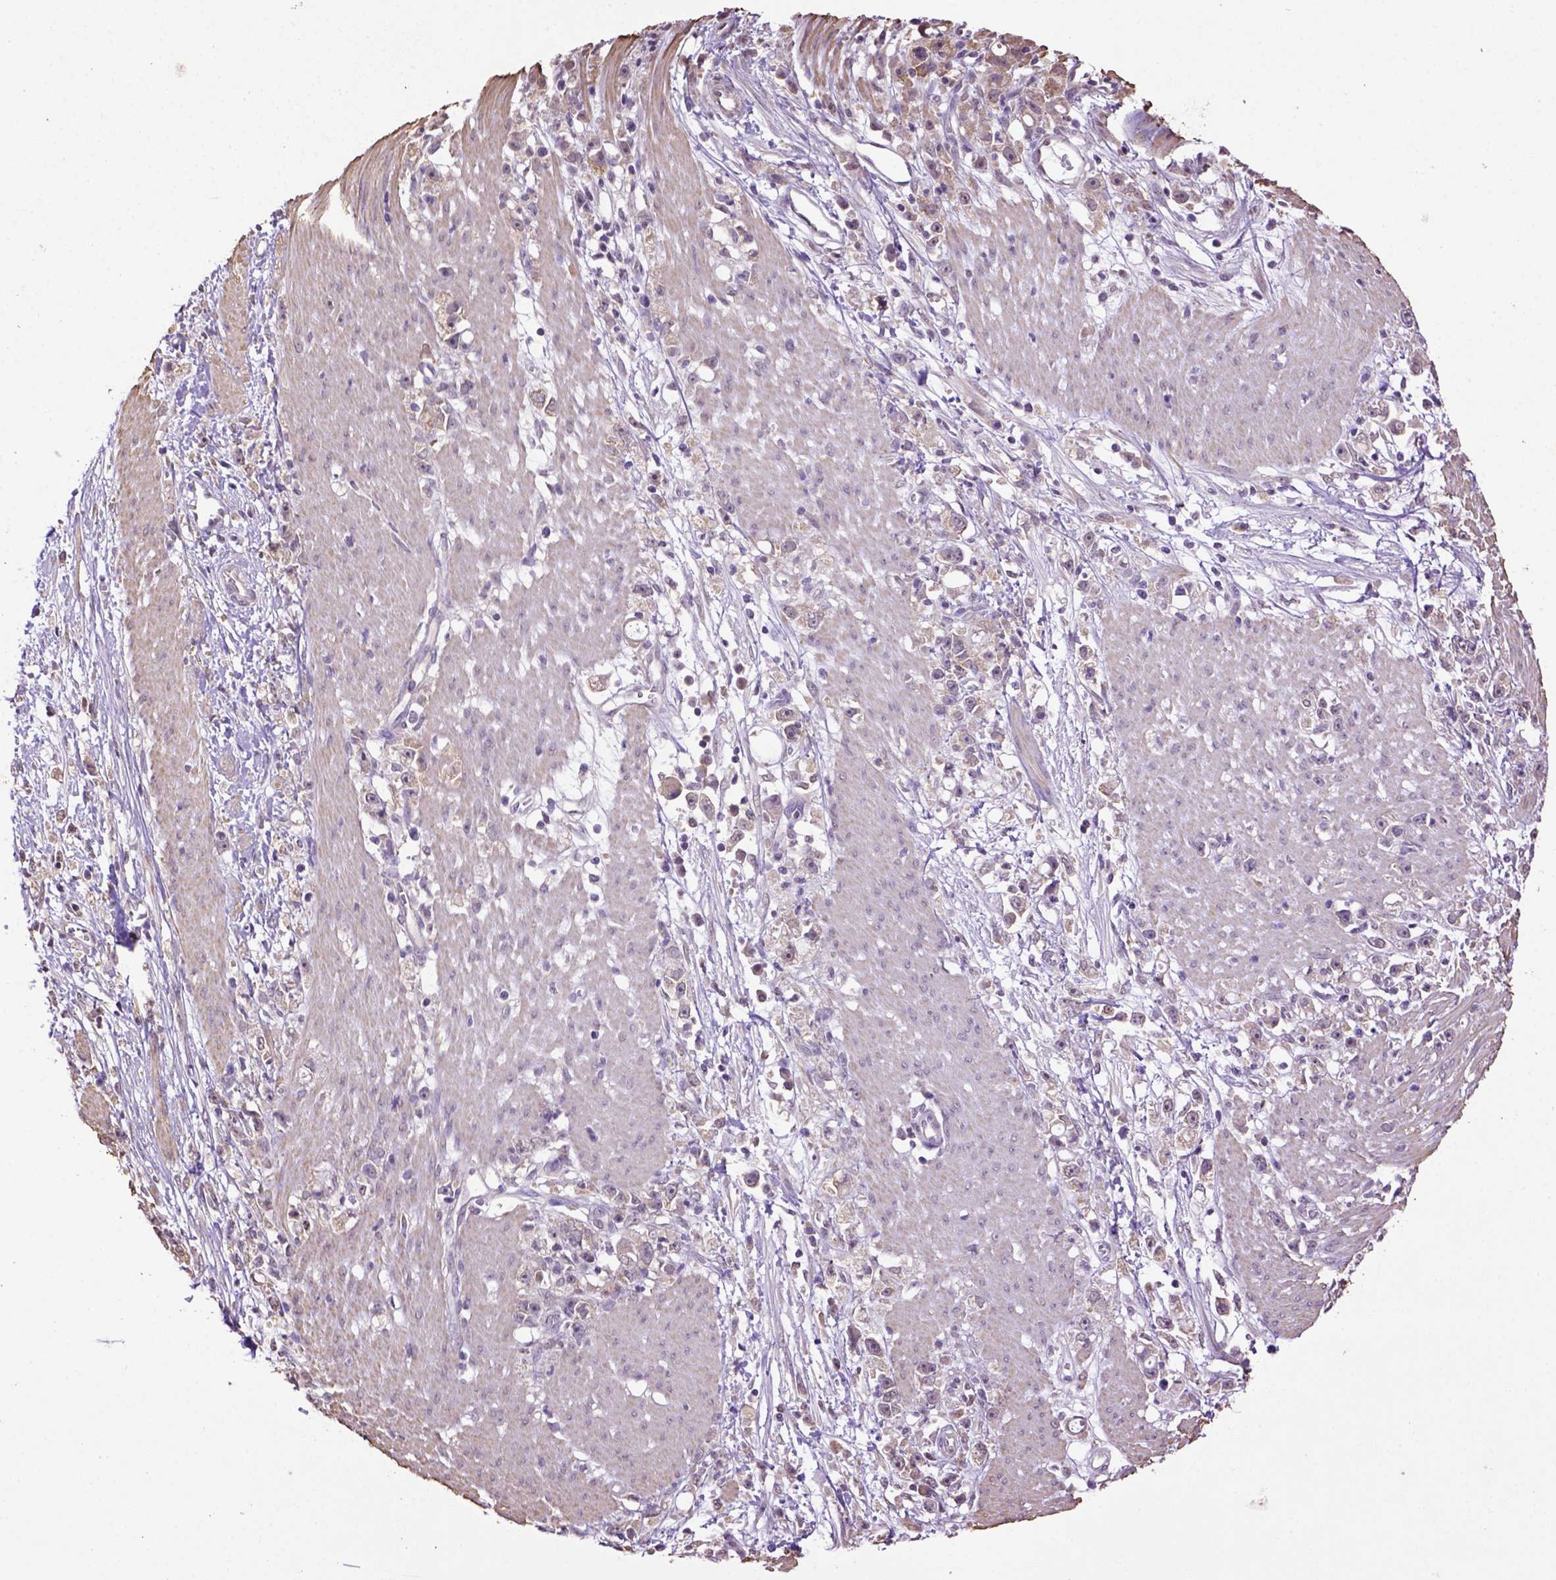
{"staining": {"intensity": "weak", "quantity": "25%-75%", "location": "cytoplasmic/membranous"}, "tissue": "stomach cancer", "cell_type": "Tumor cells", "image_type": "cancer", "snomed": [{"axis": "morphology", "description": "Adenocarcinoma, NOS"}, {"axis": "topography", "description": "Stomach"}], "caption": "There is low levels of weak cytoplasmic/membranous positivity in tumor cells of stomach cancer, as demonstrated by immunohistochemical staining (brown color).", "gene": "WDR17", "patient": {"sex": "female", "age": 59}}